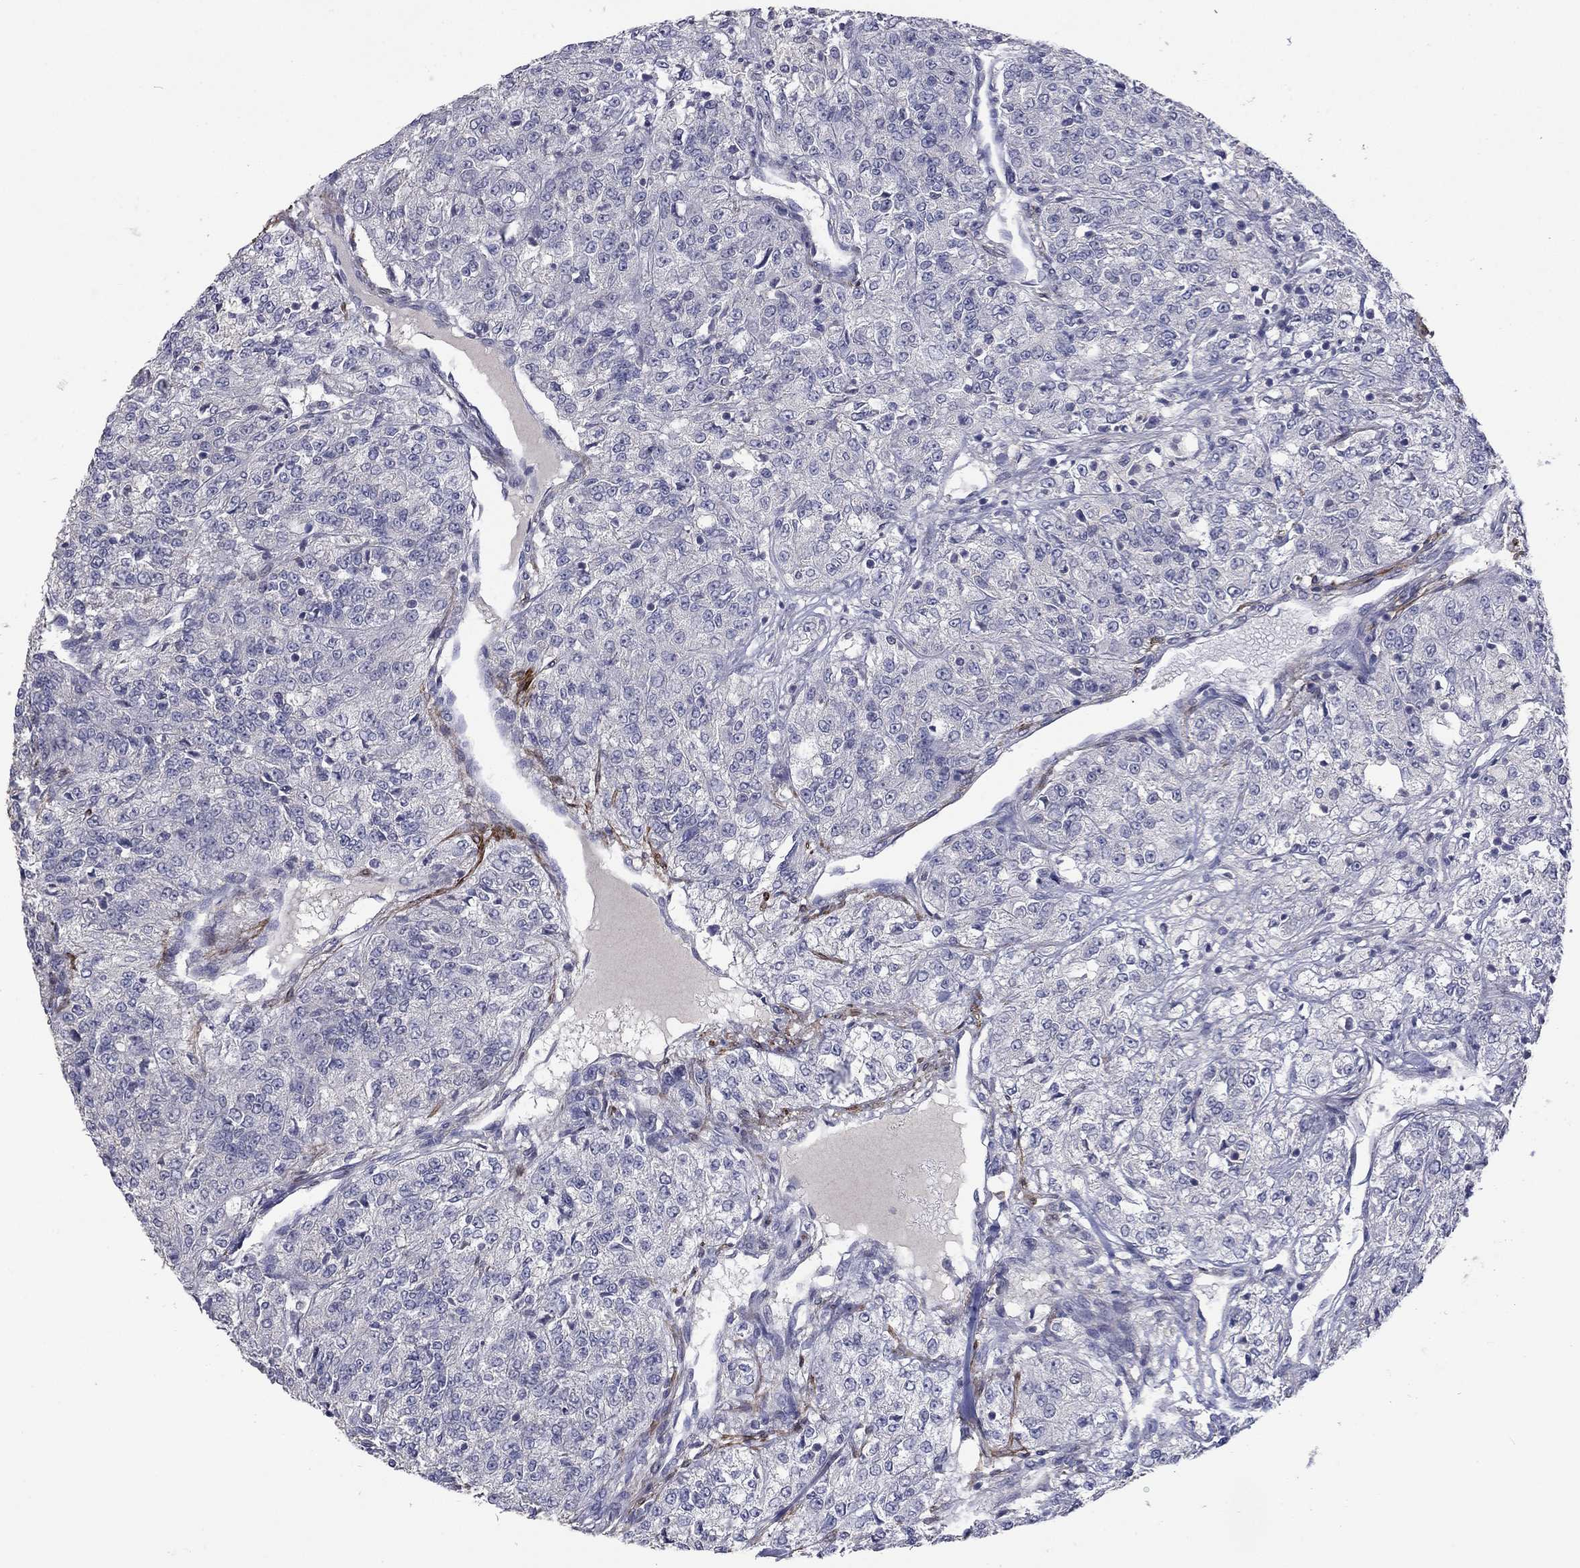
{"staining": {"intensity": "negative", "quantity": "none", "location": "none"}, "tissue": "renal cancer", "cell_type": "Tumor cells", "image_type": "cancer", "snomed": [{"axis": "morphology", "description": "Adenocarcinoma, NOS"}, {"axis": "topography", "description": "Kidney"}], "caption": "This is a photomicrograph of IHC staining of renal adenocarcinoma, which shows no staining in tumor cells.", "gene": "IP6K3", "patient": {"sex": "female", "age": 63}}